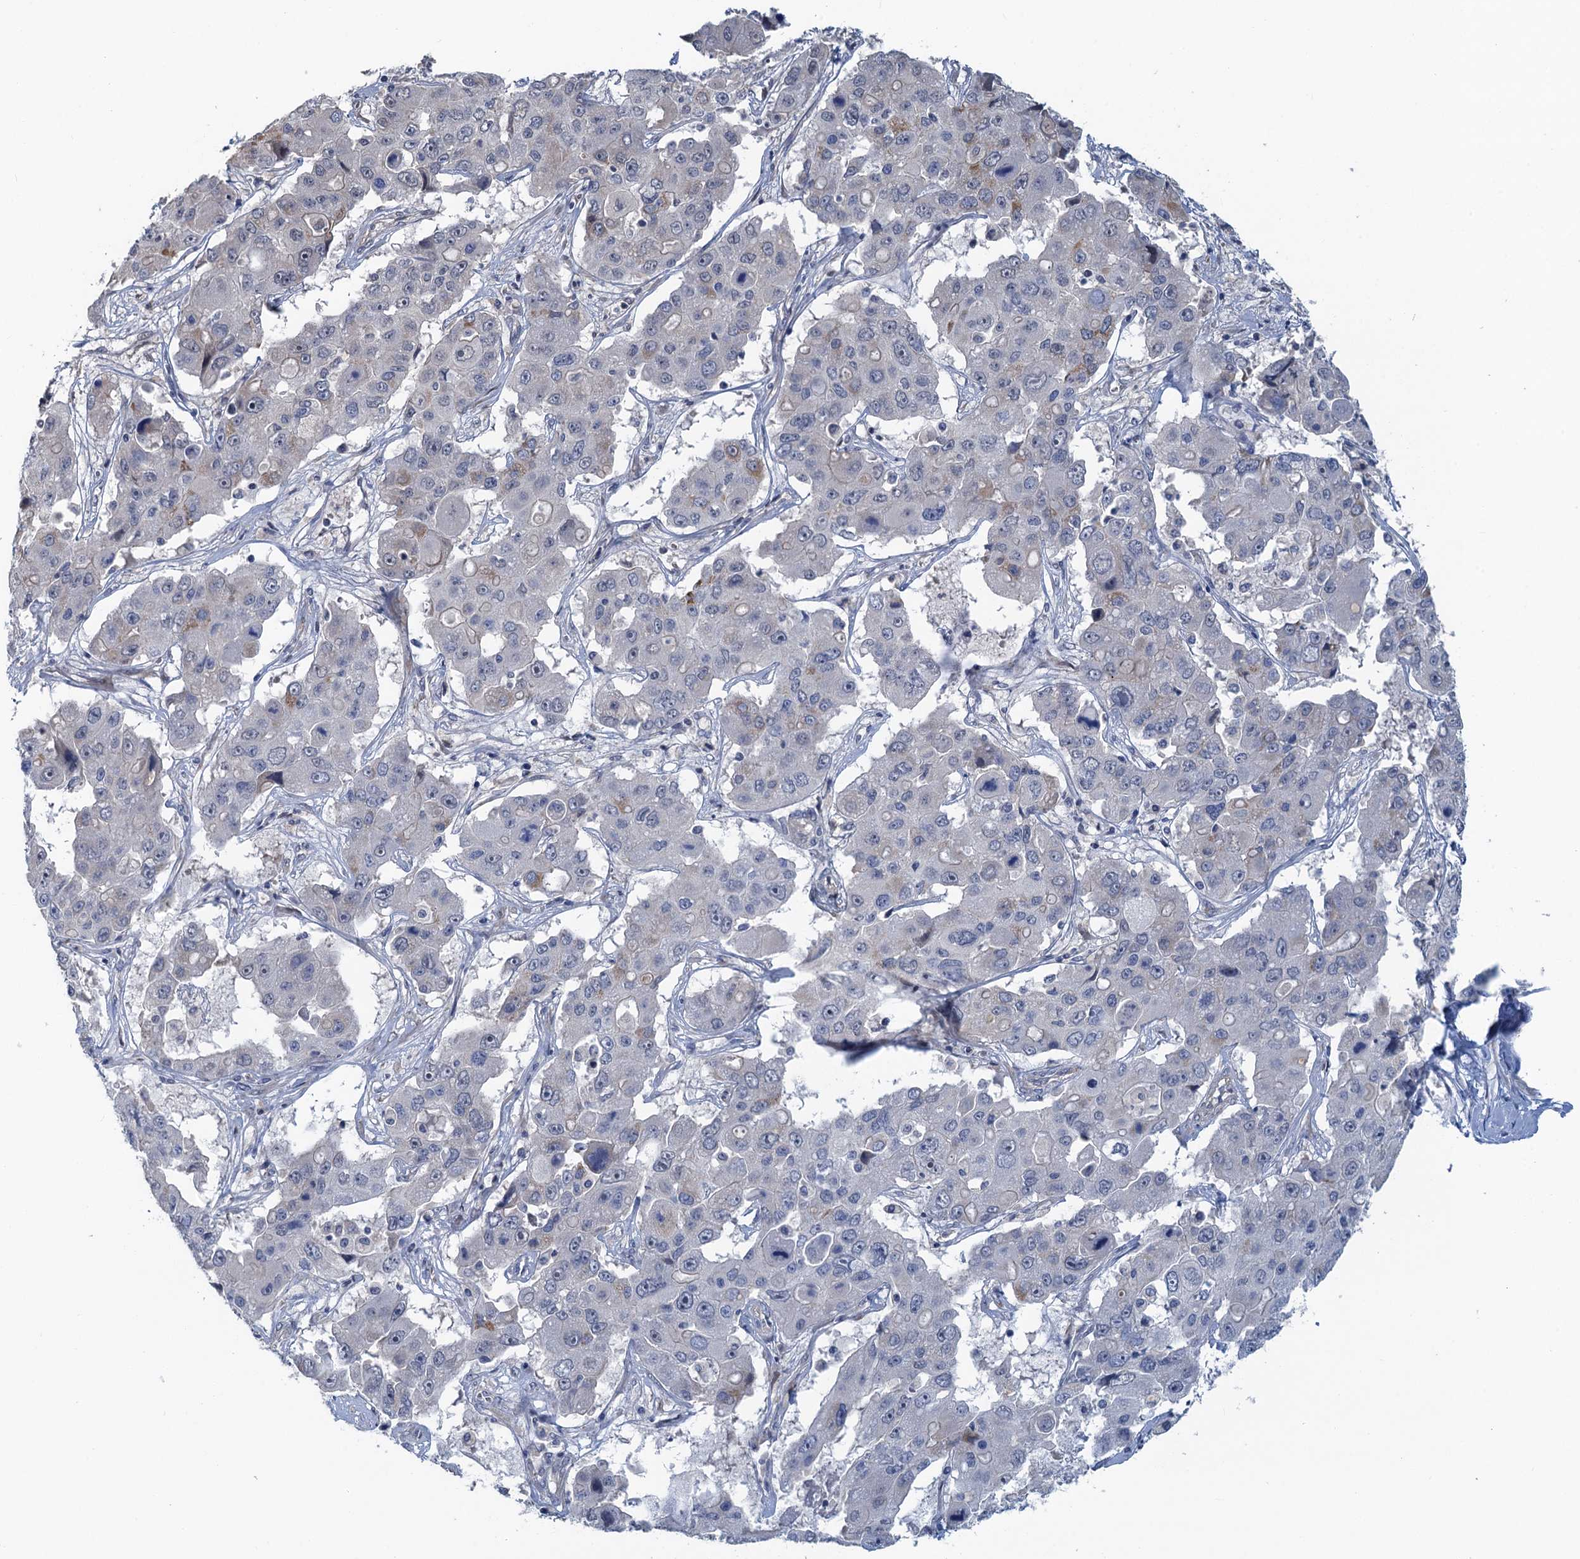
{"staining": {"intensity": "negative", "quantity": "none", "location": "none"}, "tissue": "liver cancer", "cell_type": "Tumor cells", "image_type": "cancer", "snomed": [{"axis": "morphology", "description": "Cholangiocarcinoma"}, {"axis": "topography", "description": "Liver"}], "caption": "IHC micrograph of liver cholangiocarcinoma stained for a protein (brown), which exhibits no positivity in tumor cells.", "gene": "MYO16", "patient": {"sex": "male", "age": 67}}